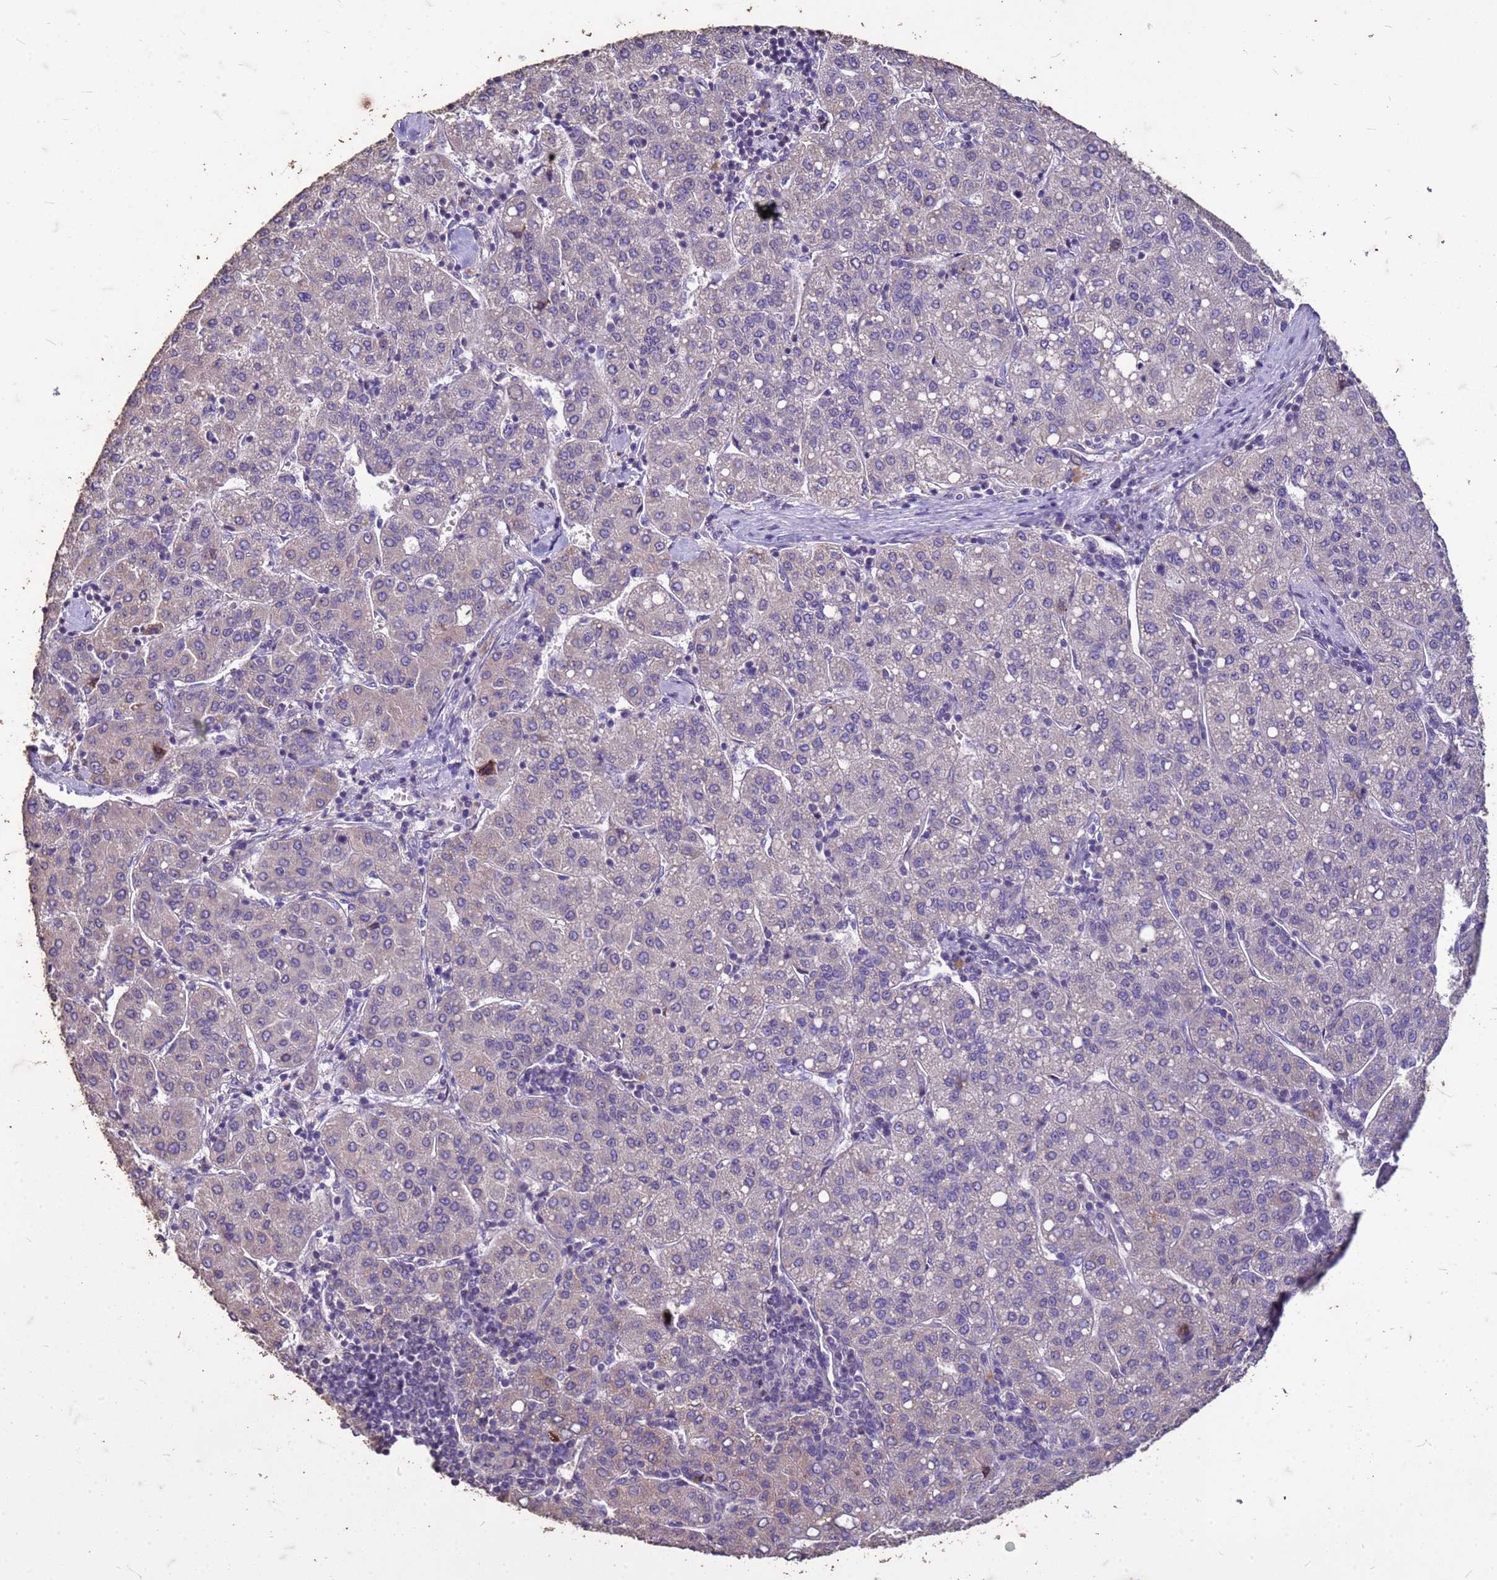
{"staining": {"intensity": "negative", "quantity": "none", "location": "none"}, "tissue": "liver cancer", "cell_type": "Tumor cells", "image_type": "cancer", "snomed": [{"axis": "morphology", "description": "Carcinoma, Hepatocellular, NOS"}, {"axis": "topography", "description": "Liver"}], "caption": "This is an IHC photomicrograph of human liver hepatocellular carcinoma. There is no expression in tumor cells.", "gene": "FAM184B", "patient": {"sex": "male", "age": 65}}